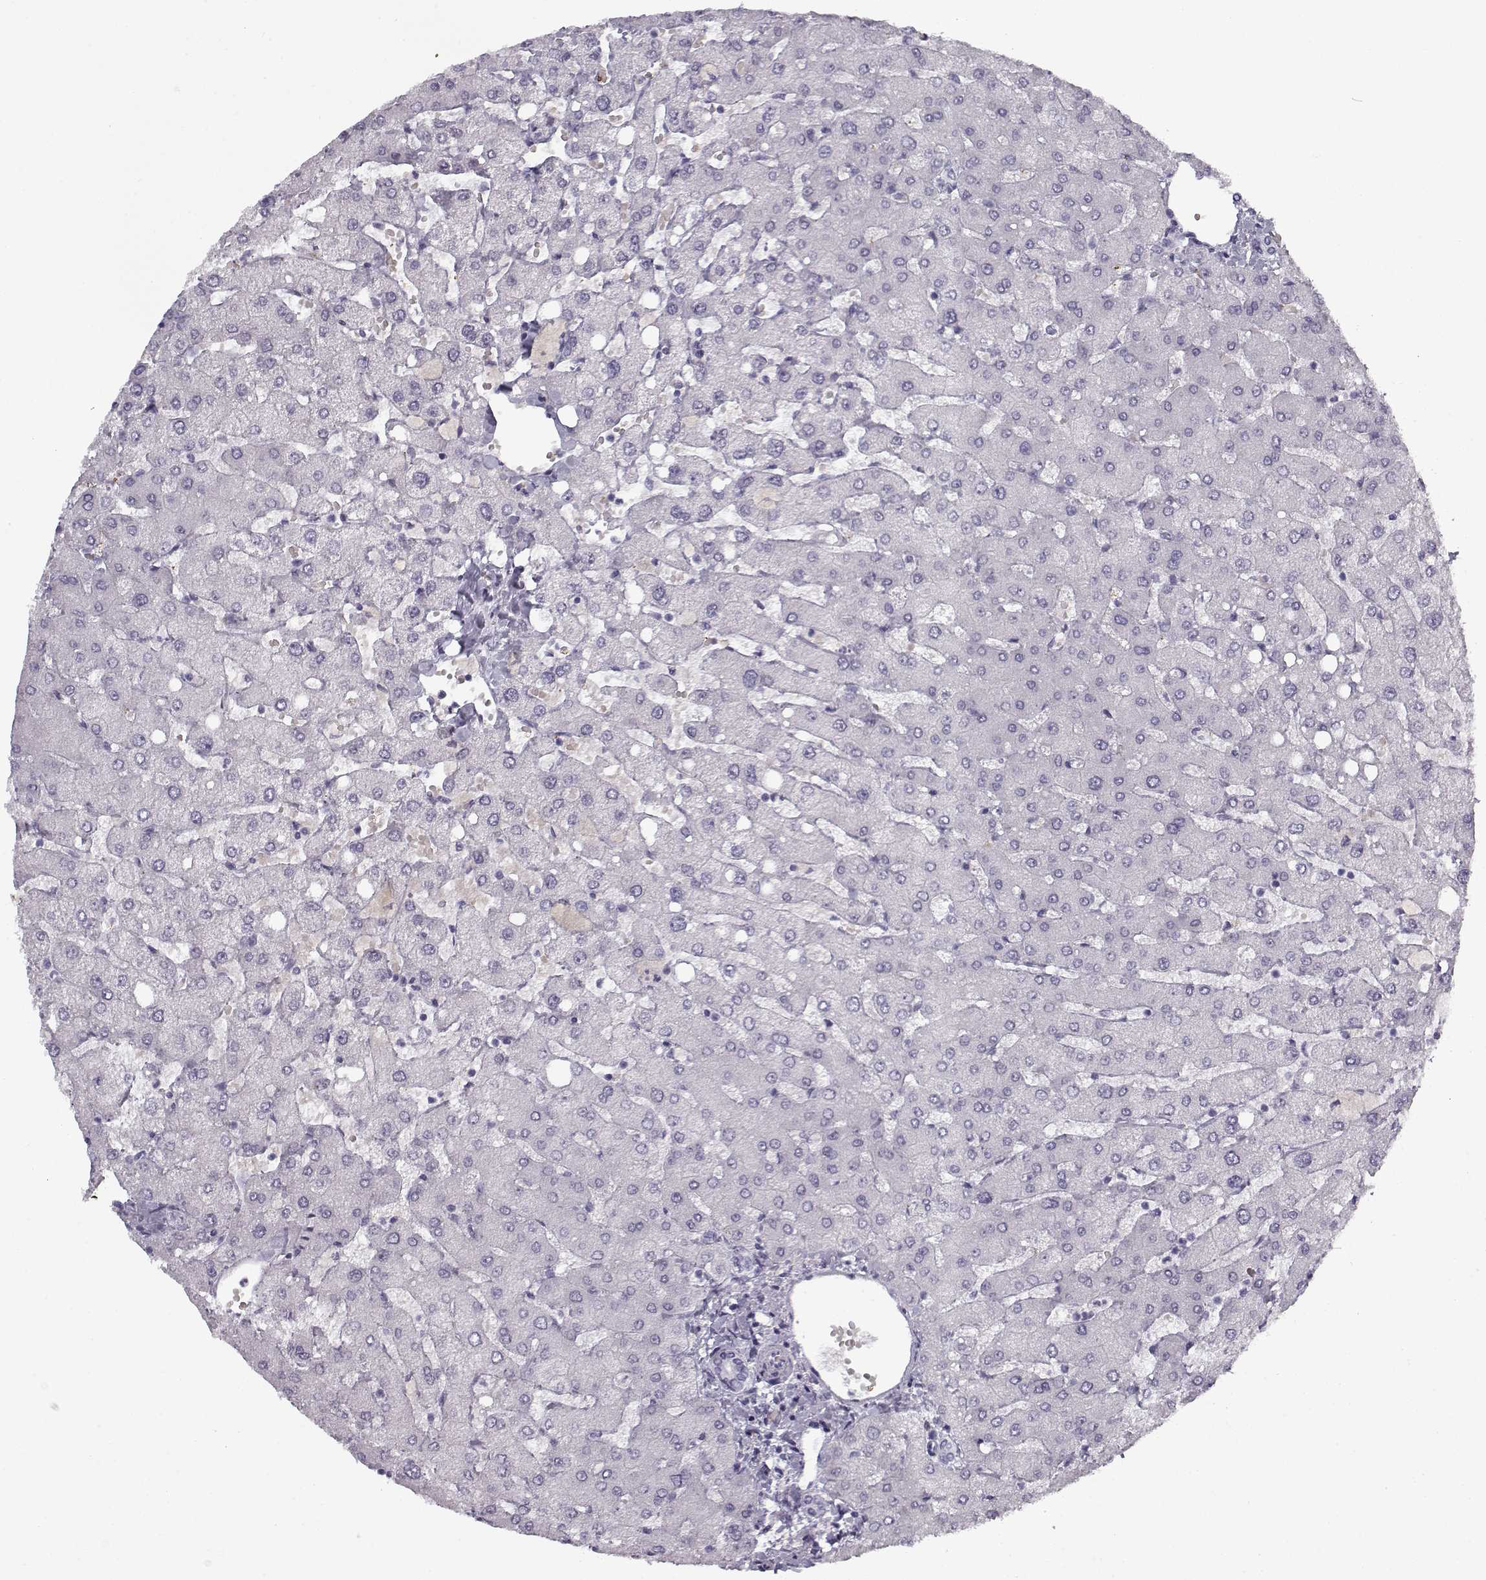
{"staining": {"intensity": "negative", "quantity": "none", "location": "none"}, "tissue": "liver", "cell_type": "Cholangiocytes", "image_type": "normal", "snomed": [{"axis": "morphology", "description": "Normal tissue, NOS"}, {"axis": "topography", "description": "Liver"}], "caption": "High magnification brightfield microscopy of normal liver stained with DAB (brown) and counterstained with hematoxylin (blue): cholangiocytes show no significant positivity. Nuclei are stained in blue.", "gene": "SNCA", "patient": {"sex": "female", "age": 54}}